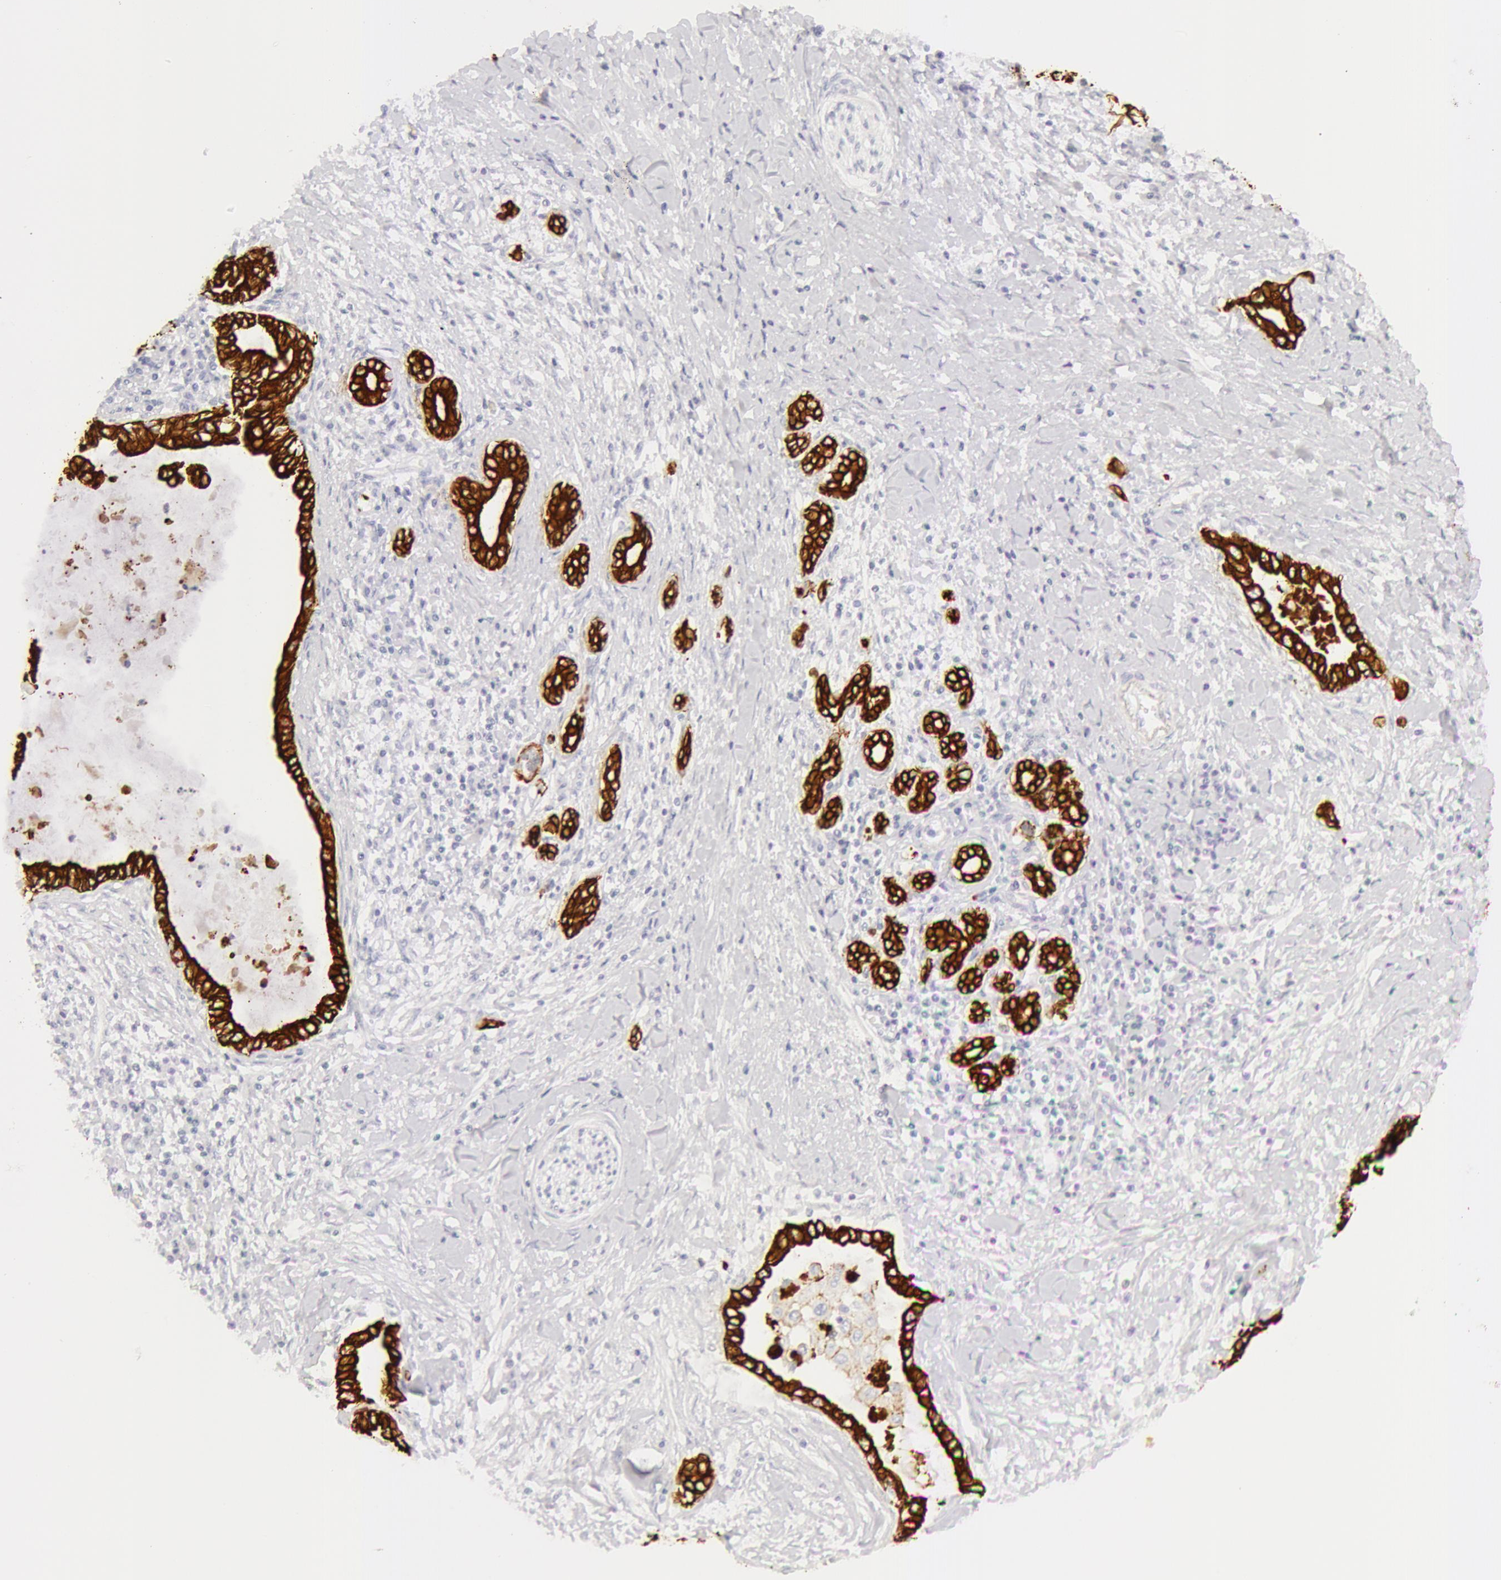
{"staining": {"intensity": "moderate", "quantity": ">75%", "location": "cytoplasmic/membranous"}, "tissue": "pancreatic cancer", "cell_type": "Tumor cells", "image_type": "cancer", "snomed": [{"axis": "morphology", "description": "Adenocarcinoma, NOS"}, {"axis": "topography", "description": "Pancreas"}], "caption": "Immunohistochemical staining of human adenocarcinoma (pancreatic) shows medium levels of moderate cytoplasmic/membranous staining in approximately >75% of tumor cells.", "gene": "KRT8", "patient": {"sex": "female", "age": 64}}